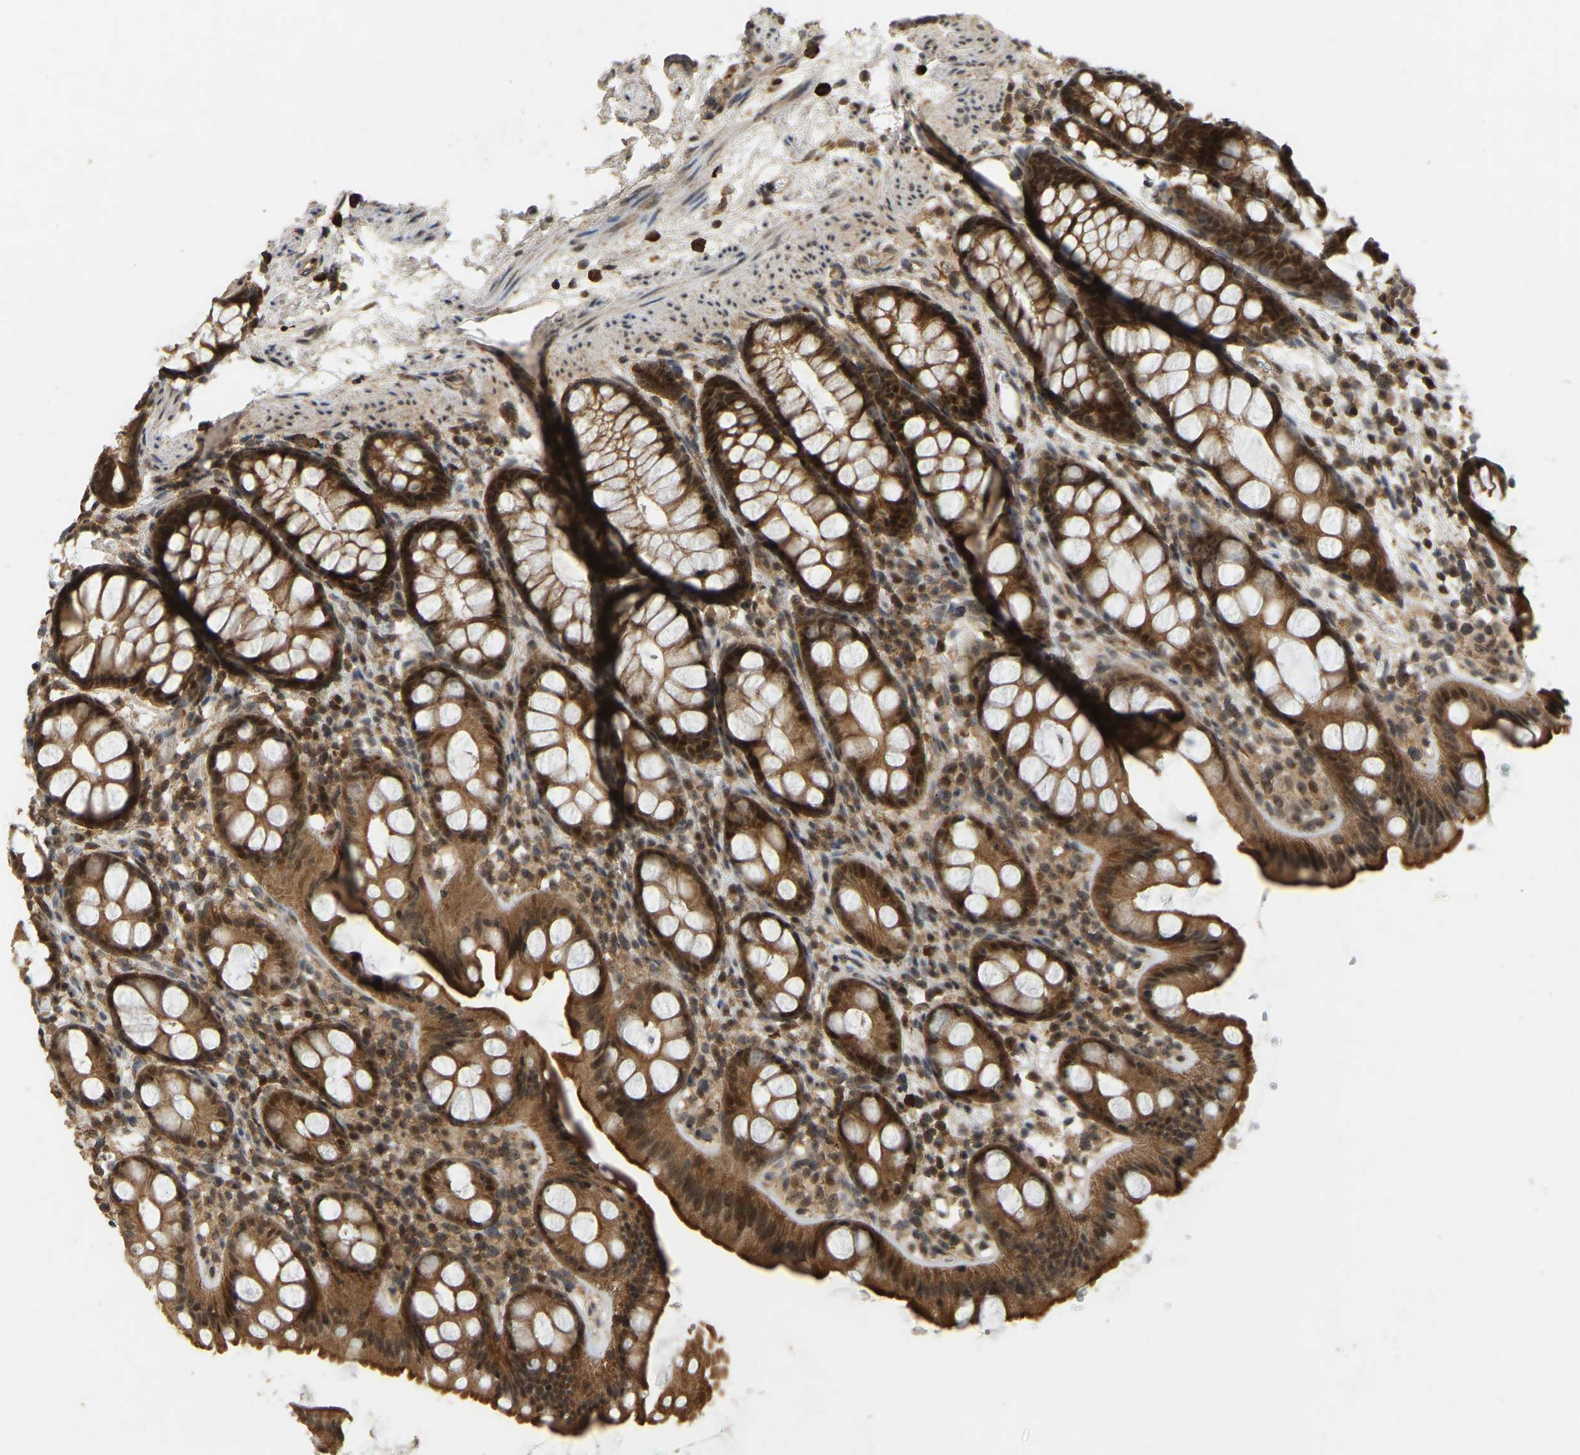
{"staining": {"intensity": "strong", "quantity": ">75%", "location": "cytoplasmic/membranous,nuclear"}, "tissue": "rectum", "cell_type": "Glandular cells", "image_type": "normal", "snomed": [{"axis": "morphology", "description": "Normal tissue, NOS"}, {"axis": "topography", "description": "Rectum"}], "caption": "IHC (DAB (3,3'-diaminobenzidine)) staining of normal rectum reveals strong cytoplasmic/membranous,nuclear protein positivity in approximately >75% of glandular cells. (DAB = brown stain, brightfield microscopy at high magnification).", "gene": "BRF2", "patient": {"sex": "female", "age": 65}}